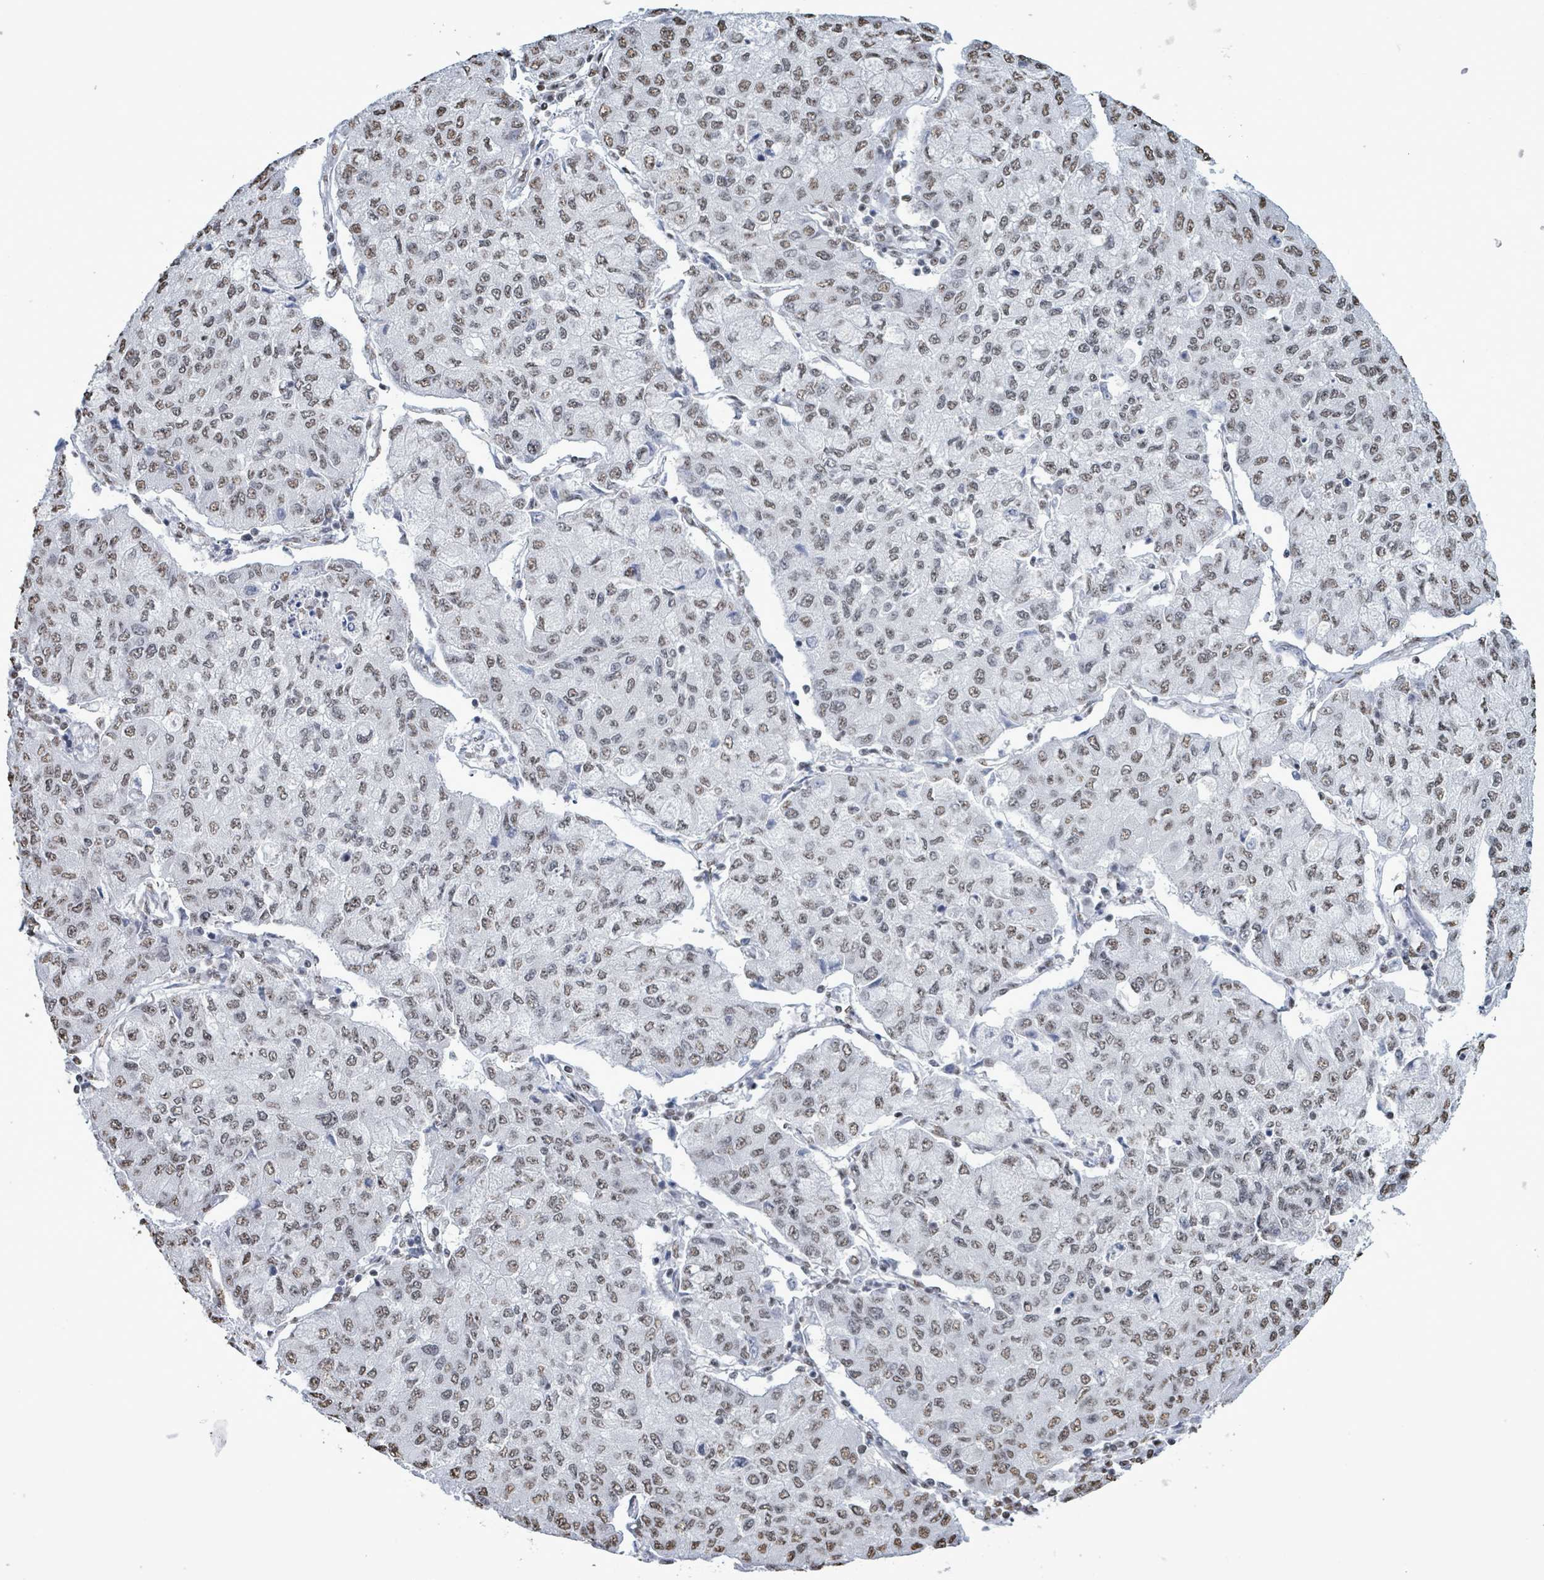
{"staining": {"intensity": "weak", "quantity": ">75%", "location": "nuclear"}, "tissue": "lung cancer", "cell_type": "Tumor cells", "image_type": "cancer", "snomed": [{"axis": "morphology", "description": "Squamous cell carcinoma, NOS"}, {"axis": "topography", "description": "Lung"}], "caption": "This is a micrograph of immunohistochemistry staining of lung squamous cell carcinoma, which shows weak positivity in the nuclear of tumor cells.", "gene": "SAMD14", "patient": {"sex": "male", "age": 74}}